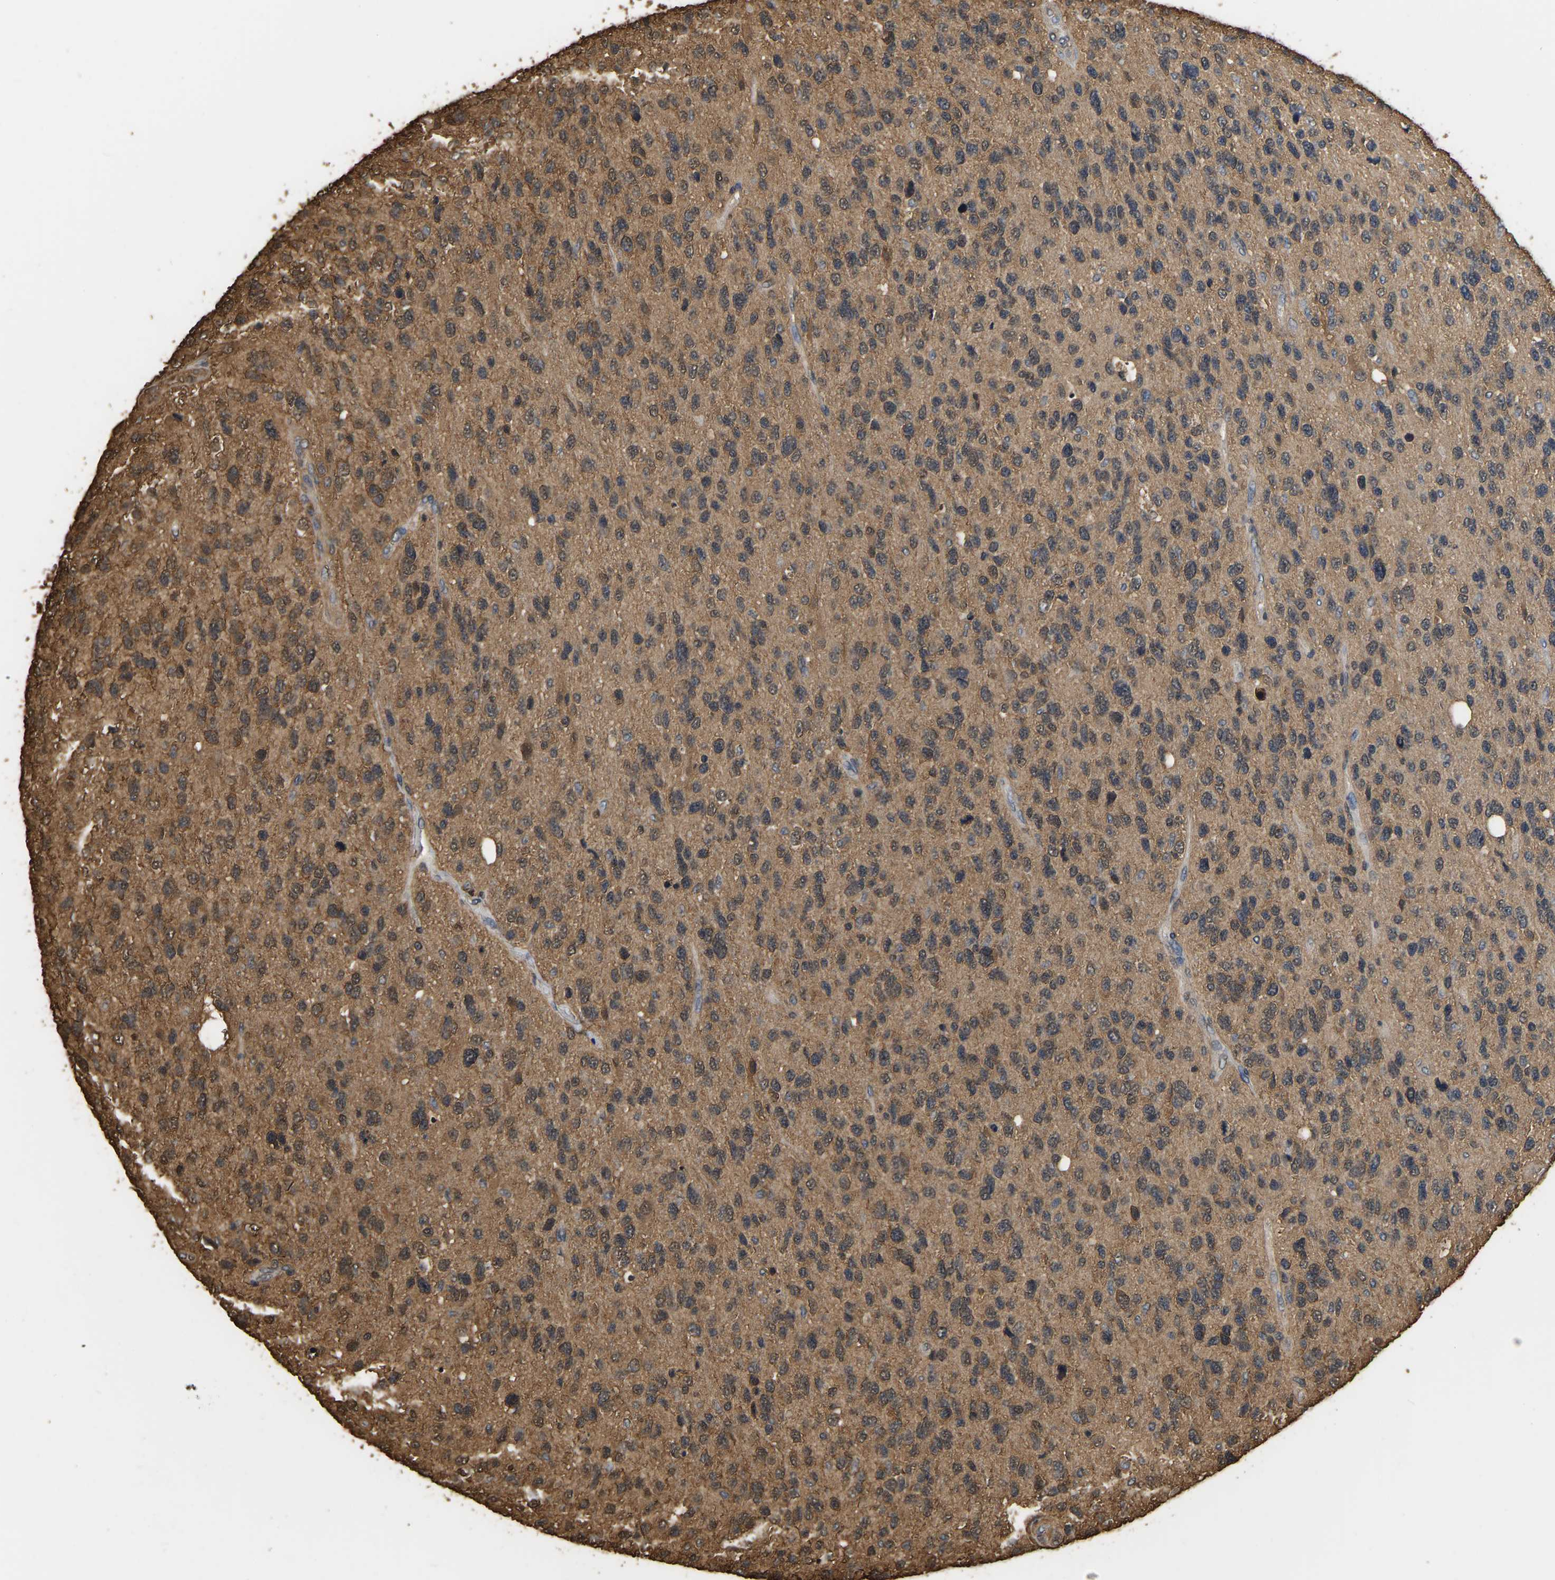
{"staining": {"intensity": "moderate", "quantity": ">75%", "location": "cytoplasmic/membranous"}, "tissue": "glioma", "cell_type": "Tumor cells", "image_type": "cancer", "snomed": [{"axis": "morphology", "description": "Glioma, malignant, High grade"}, {"axis": "topography", "description": "Brain"}], "caption": "Protein expression analysis of glioma displays moderate cytoplasmic/membranous expression in about >75% of tumor cells.", "gene": "LDHB", "patient": {"sex": "female", "age": 58}}